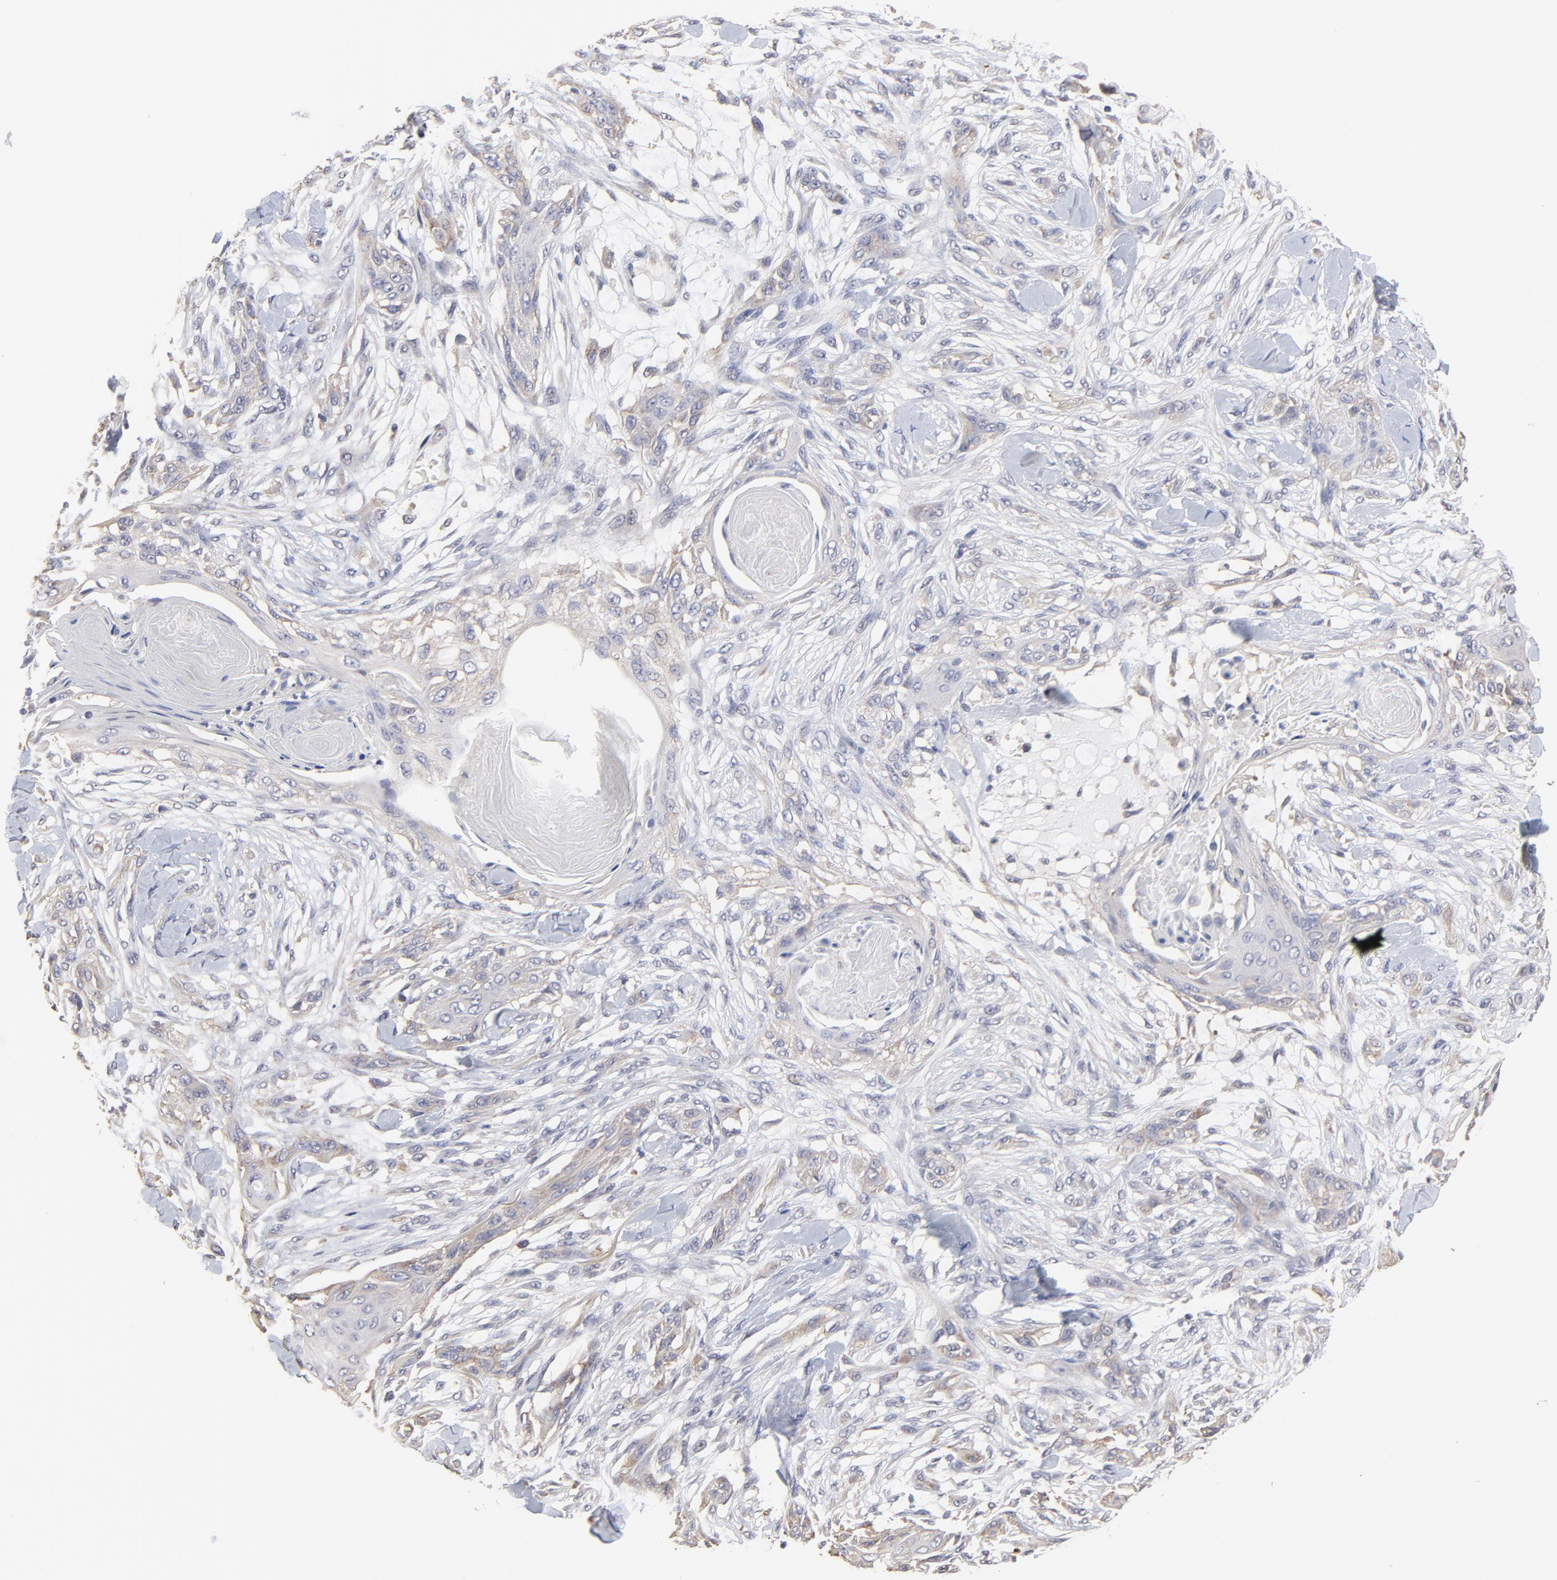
{"staining": {"intensity": "weak", "quantity": "<25%", "location": "cytoplasmic/membranous"}, "tissue": "skin cancer", "cell_type": "Tumor cells", "image_type": "cancer", "snomed": [{"axis": "morphology", "description": "Squamous cell carcinoma, NOS"}, {"axis": "topography", "description": "Skin"}], "caption": "Immunohistochemical staining of skin cancer (squamous cell carcinoma) reveals no significant staining in tumor cells.", "gene": "CCT2", "patient": {"sex": "female", "age": 59}}